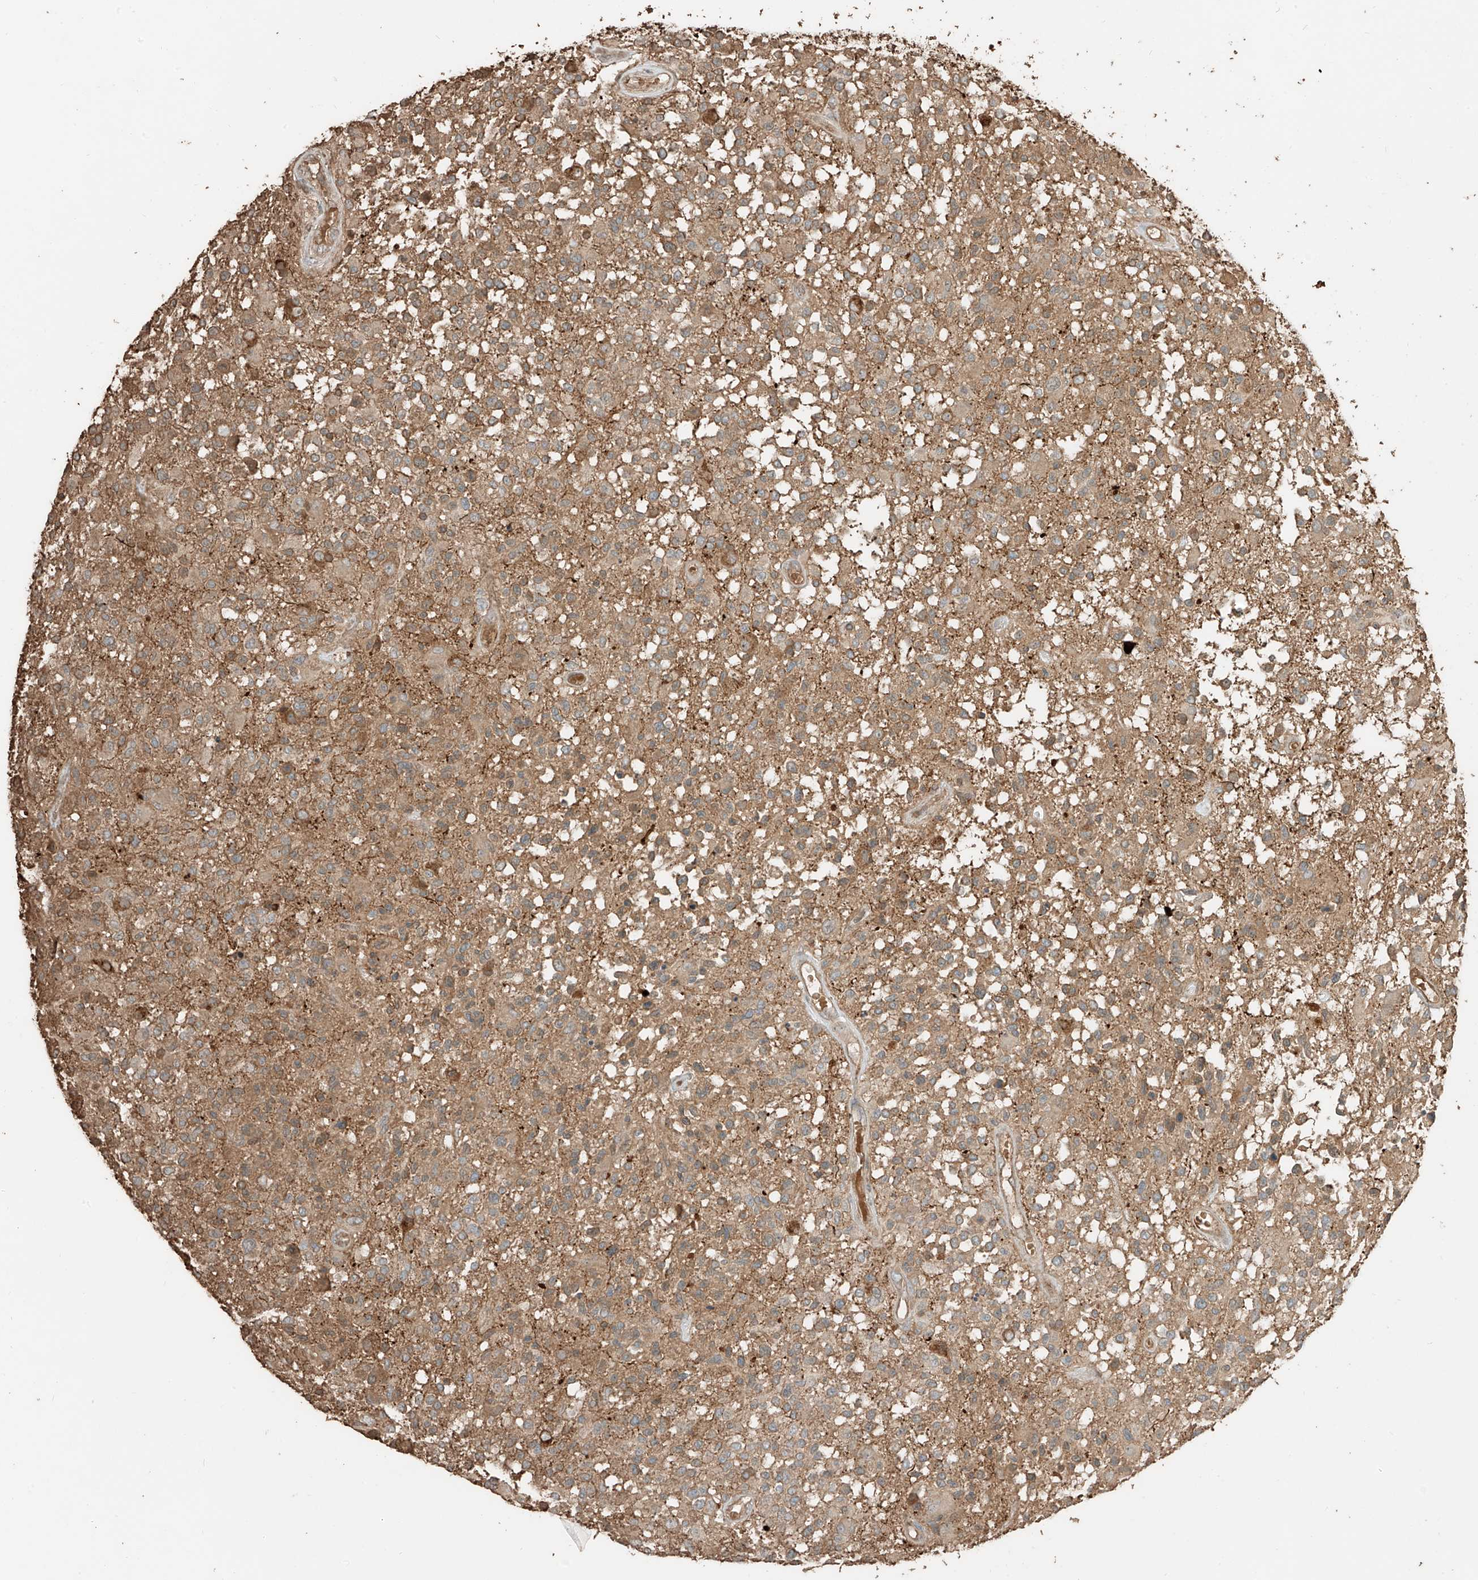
{"staining": {"intensity": "weak", "quantity": ">75%", "location": "cytoplasmic/membranous"}, "tissue": "glioma", "cell_type": "Tumor cells", "image_type": "cancer", "snomed": [{"axis": "morphology", "description": "Glioma, malignant, High grade"}, {"axis": "morphology", "description": "Glioblastoma, NOS"}, {"axis": "topography", "description": "Brain"}], "caption": "Protein staining displays weak cytoplasmic/membranous expression in approximately >75% of tumor cells in malignant glioma (high-grade).", "gene": "RFTN2", "patient": {"sex": "male", "age": 60}}